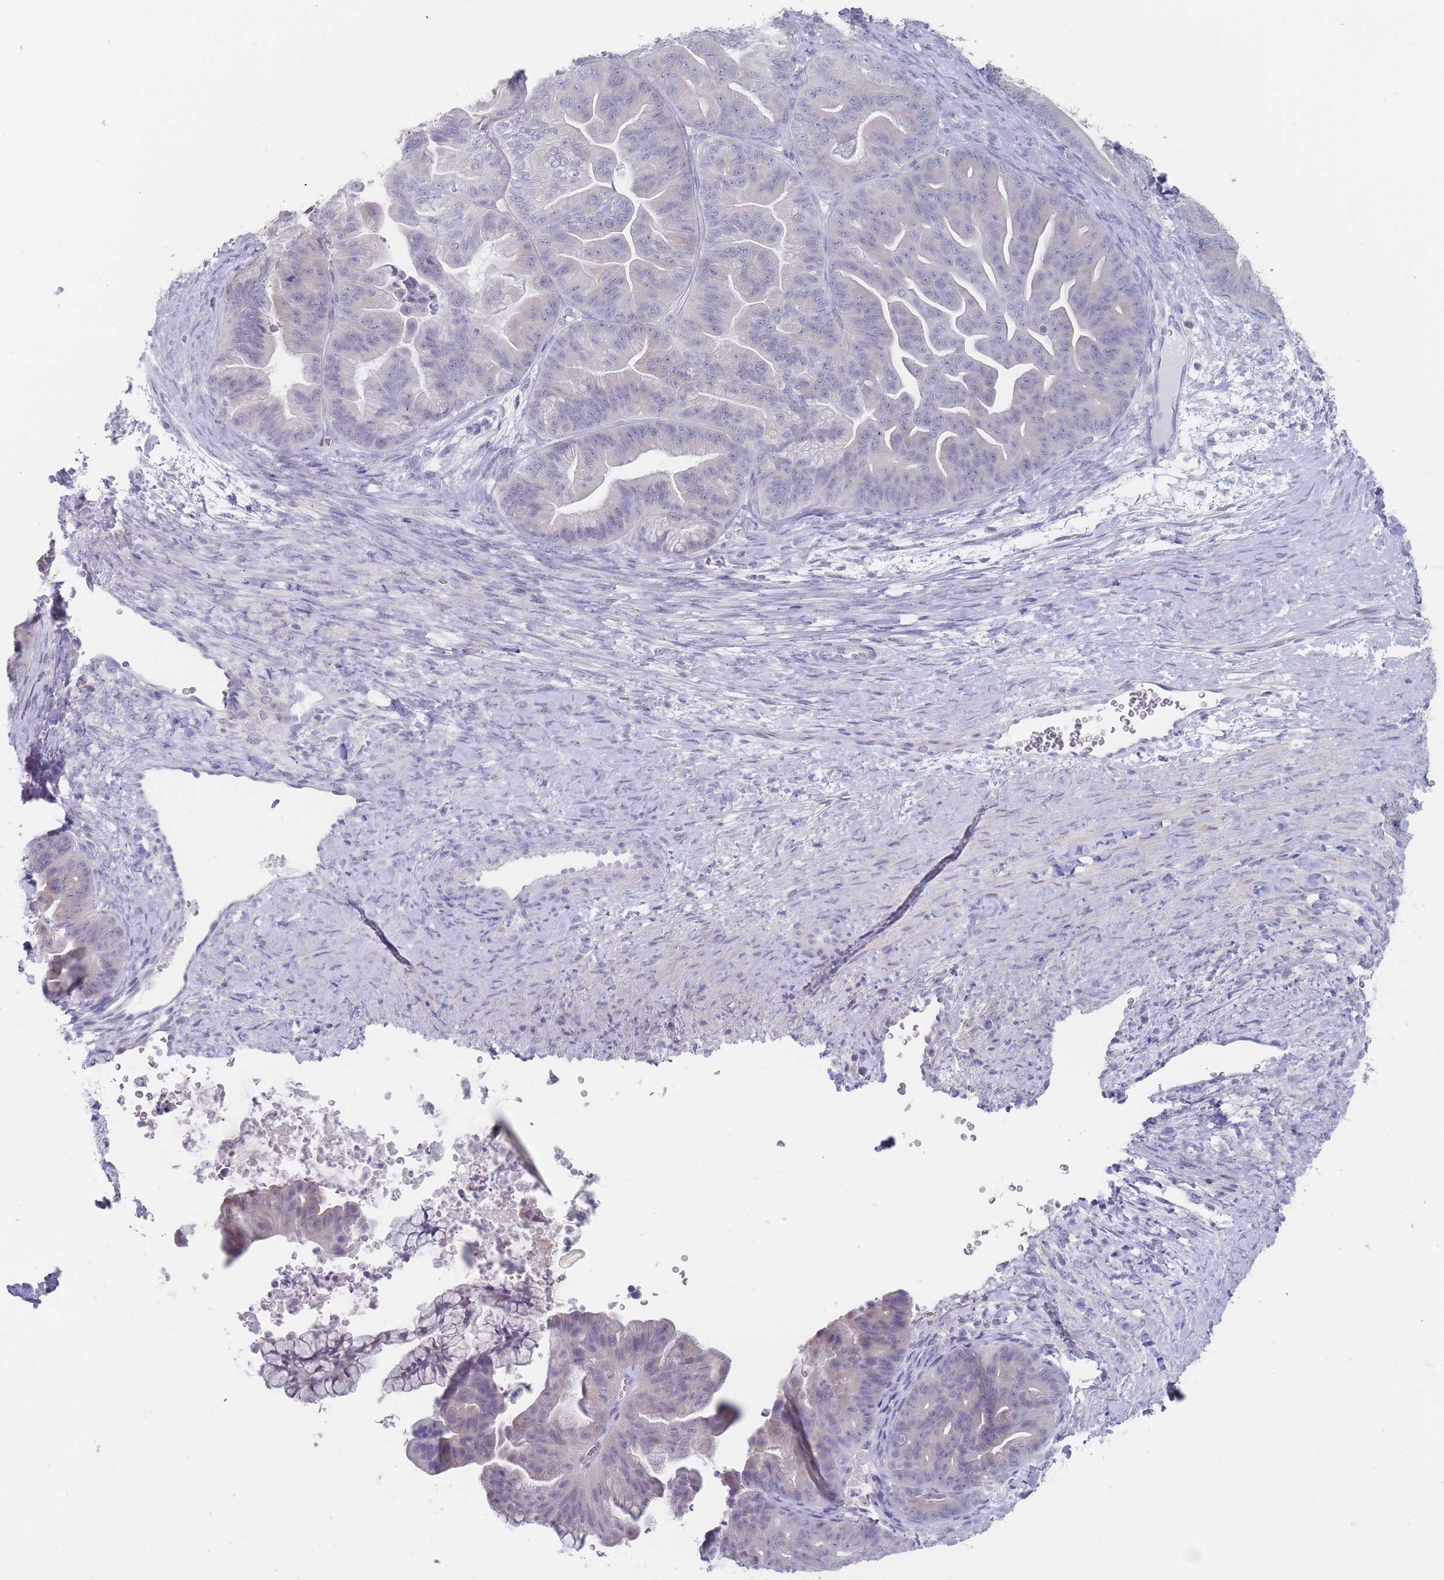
{"staining": {"intensity": "negative", "quantity": "none", "location": "none"}, "tissue": "ovarian cancer", "cell_type": "Tumor cells", "image_type": "cancer", "snomed": [{"axis": "morphology", "description": "Cystadenocarcinoma, mucinous, NOS"}, {"axis": "topography", "description": "Ovary"}], "caption": "Tumor cells are negative for brown protein staining in mucinous cystadenocarcinoma (ovarian).", "gene": "CYP51A1", "patient": {"sex": "female", "age": 67}}